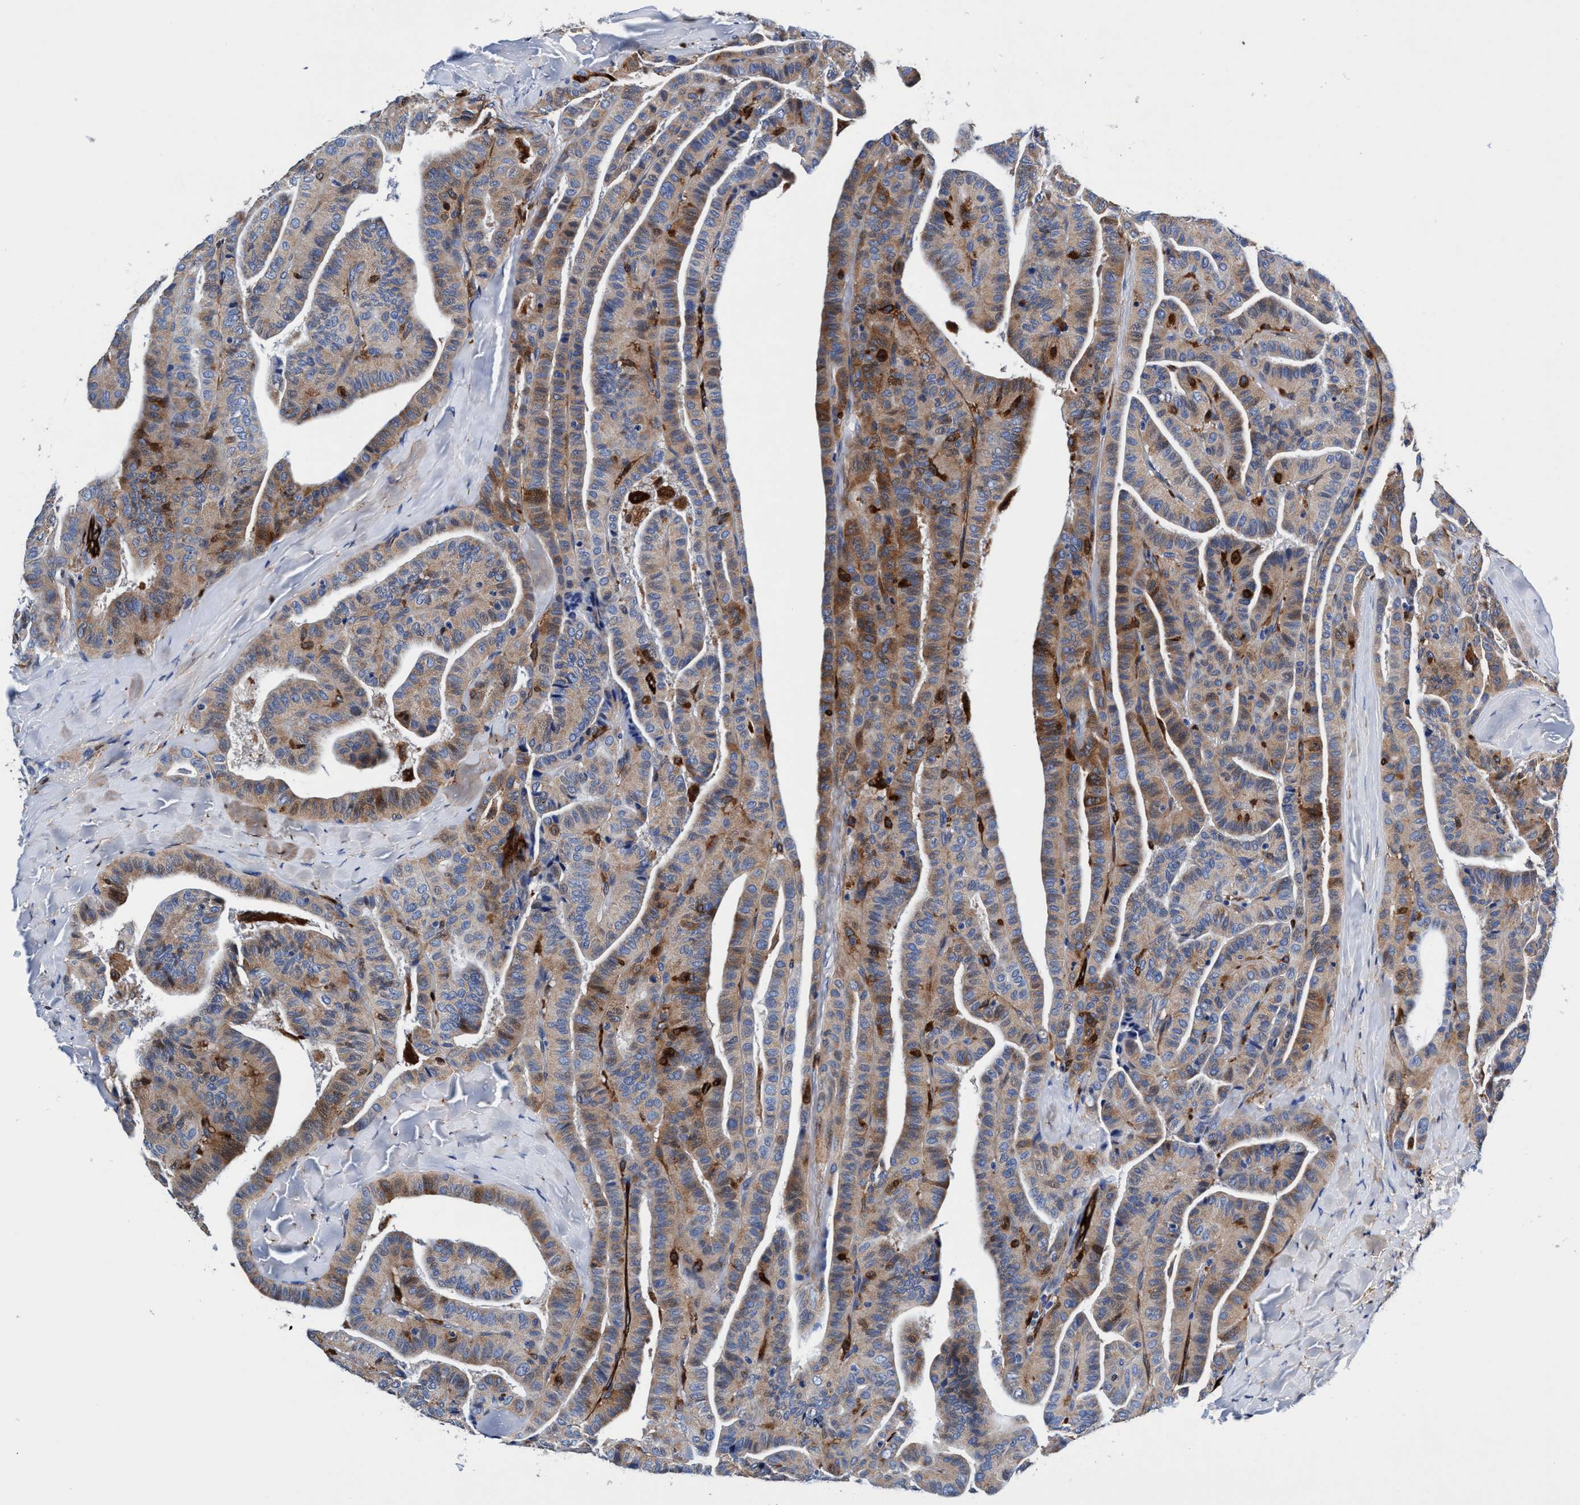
{"staining": {"intensity": "moderate", "quantity": ">75%", "location": "cytoplasmic/membranous"}, "tissue": "thyroid cancer", "cell_type": "Tumor cells", "image_type": "cancer", "snomed": [{"axis": "morphology", "description": "Papillary adenocarcinoma, NOS"}, {"axis": "topography", "description": "Thyroid gland"}], "caption": "Protein staining shows moderate cytoplasmic/membranous staining in approximately >75% of tumor cells in thyroid cancer (papillary adenocarcinoma).", "gene": "UBALD2", "patient": {"sex": "male", "age": 77}}